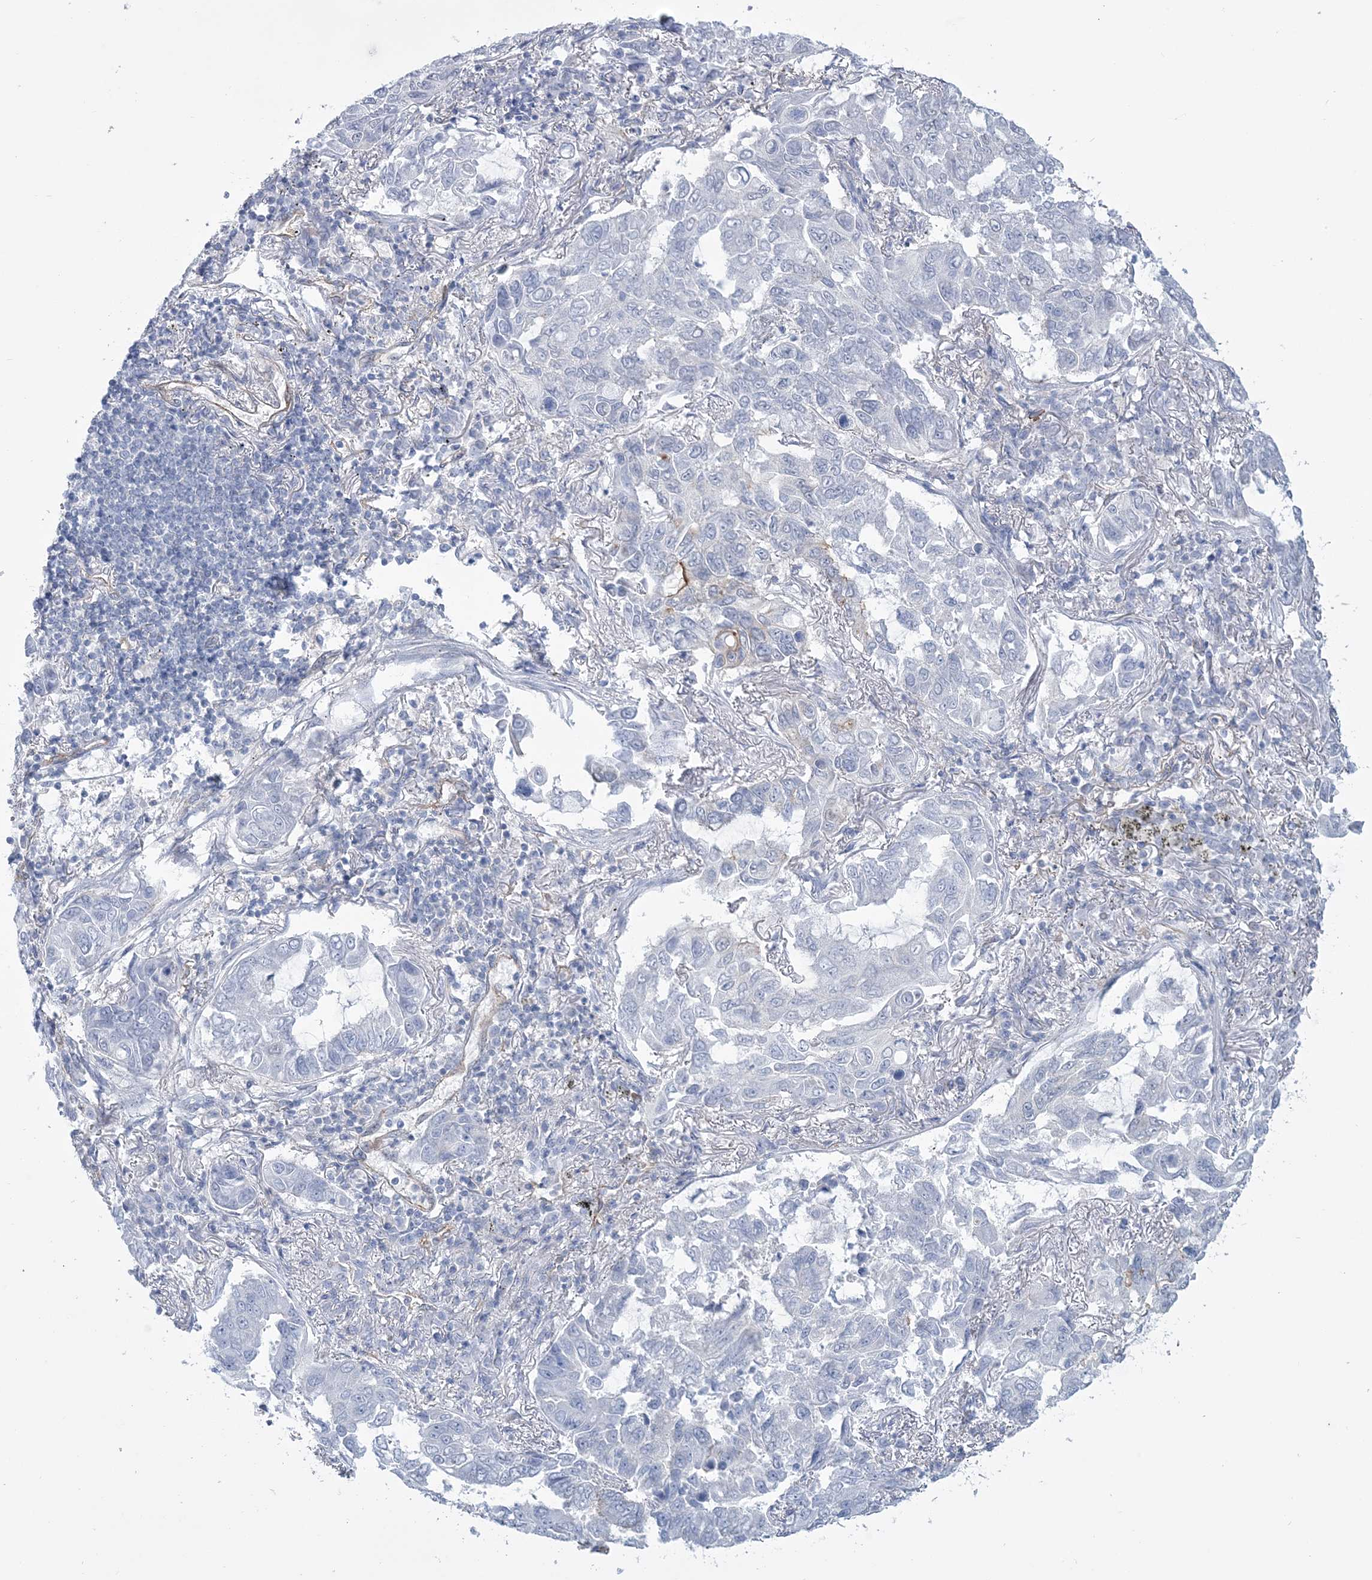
{"staining": {"intensity": "negative", "quantity": "none", "location": "none"}, "tissue": "lung cancer", "cell_type": "Tumor cells", "image_type": "cancer", "snomed": [{"axis": "morphology", "description": "Adenocarcinoma, NOS"}, {"axis": "topography", "description": "Lung"}], "caption": "Tumor cells are negative for brown protein staining in lung adenocarcinoma.", "gene": "RAB11FIP5", "patient": {"sex": "male", "age": 64}}